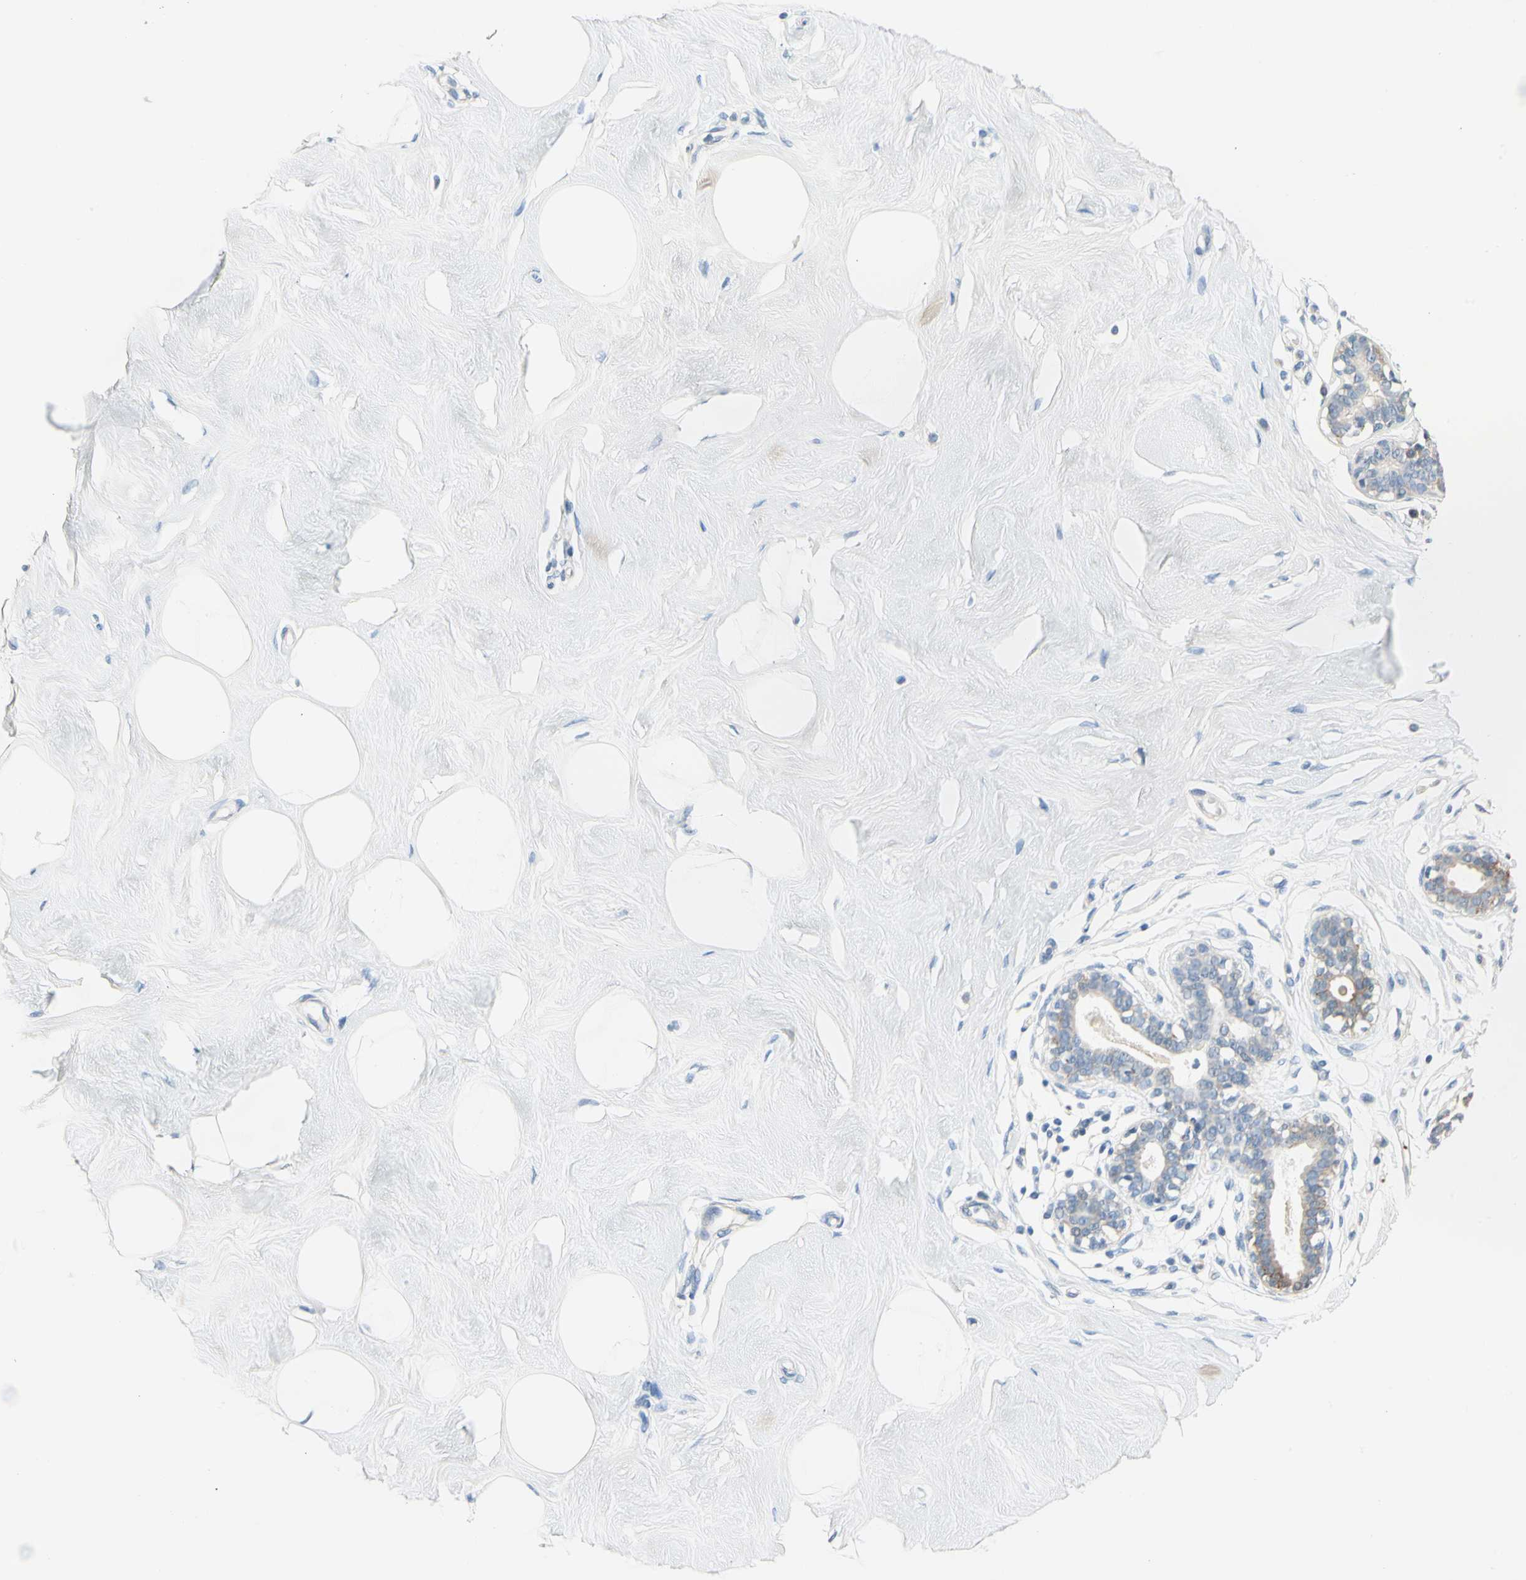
{"staining": {"intensity": "negative", "quantity": "none", "location": "none"}, "tissue": "breast", "cell_type": "Adipocytes", "image_type": "normal", "snomed": [{"axis": "morphology", "description": "Normal tissue, NOS"}, {"axis": "topography", "description": "Breast"}], "caption": "Unremarkable breast was stained to show a protein in brown. There is no significant staining in adipocytes. (Brightfield microscopy of DAB (3,3'-diaminobenzidine) IHC at high magnification).", "gene": "LY6G6F", "patient": {"sex": "female", "age": 23}}